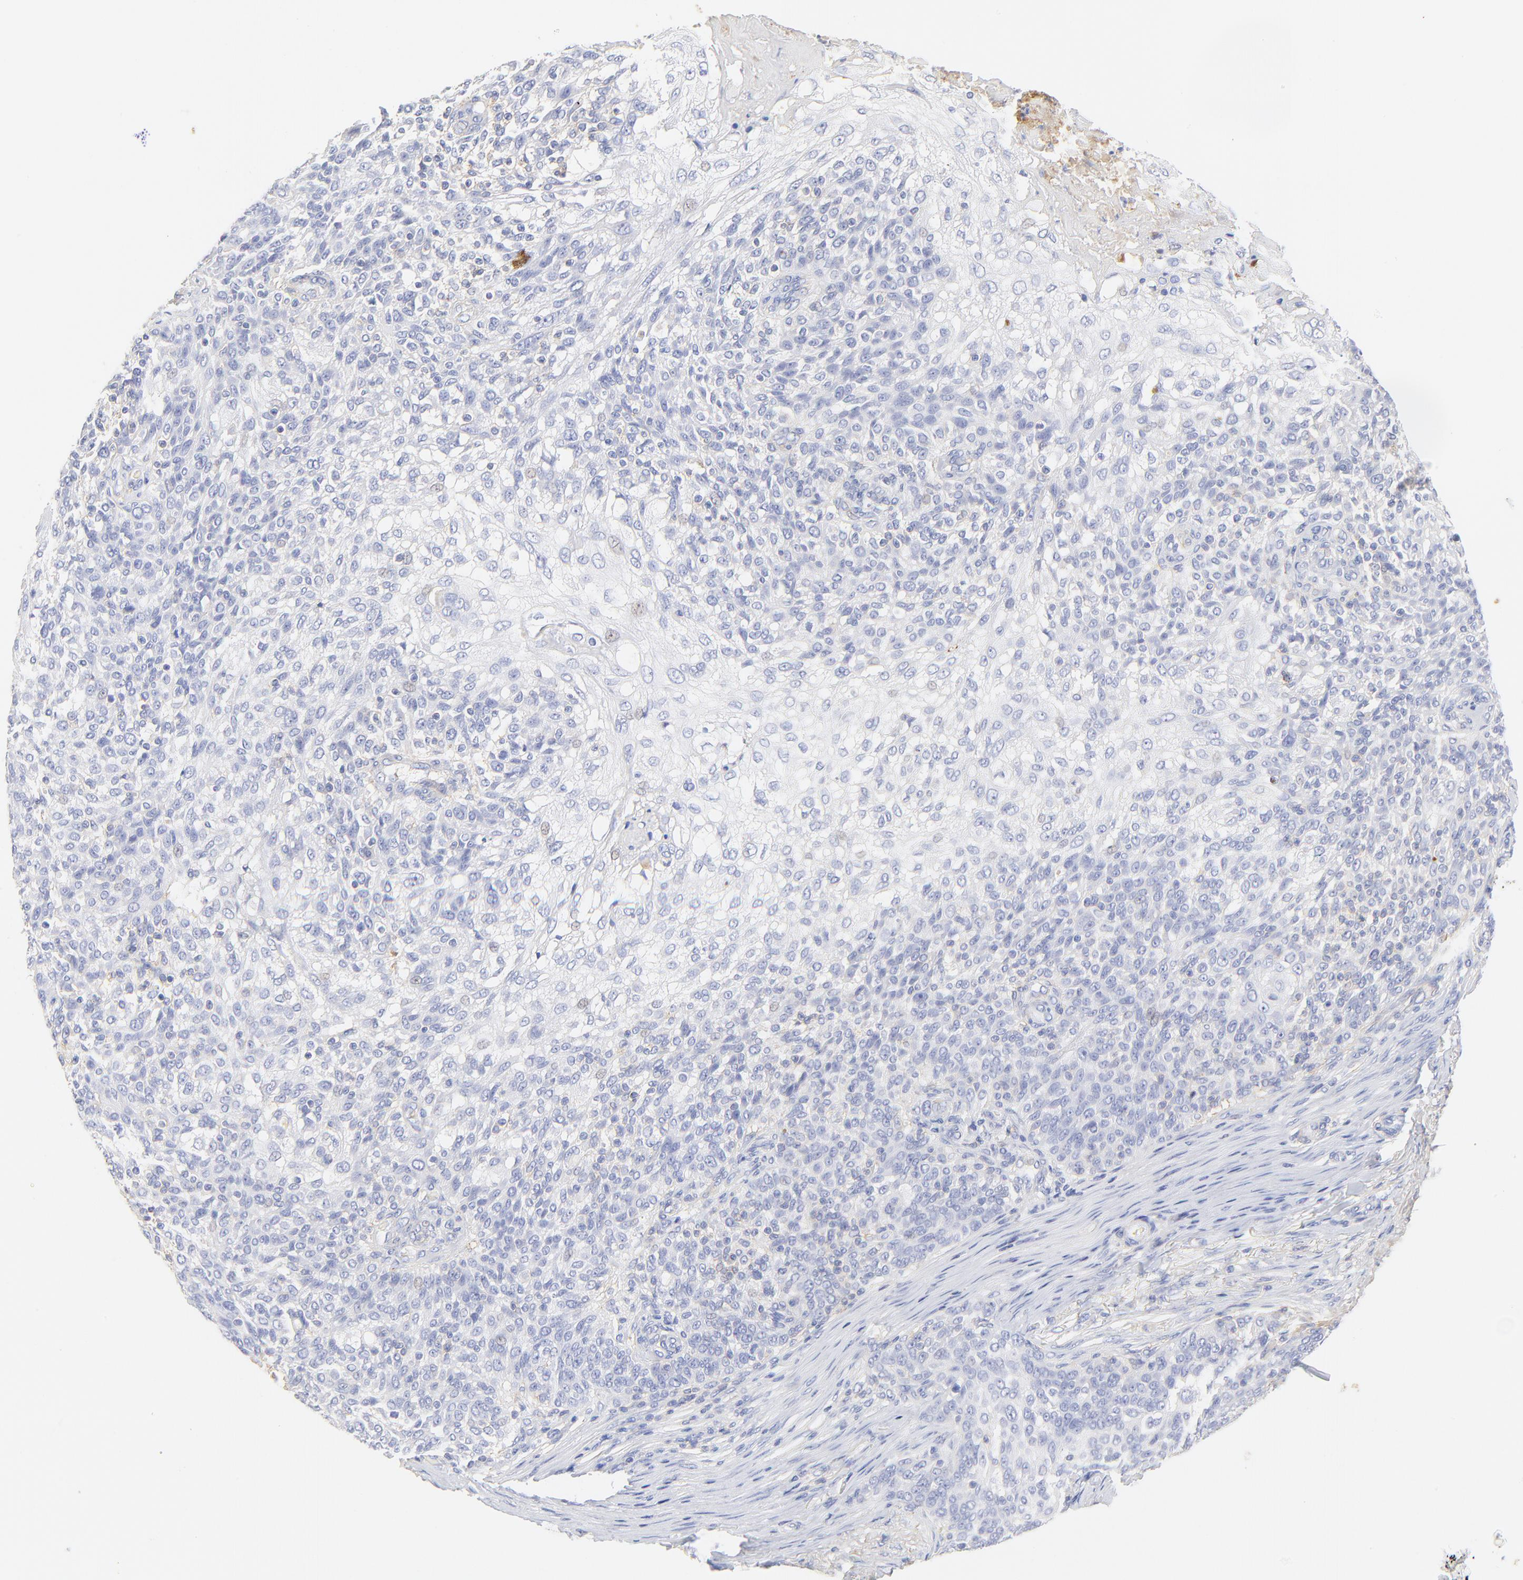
{"staining": {"intensity": "negative", "quantity": "none", "location": "none"}, "tissue": "skin cancer", "cell_type": "Tumor cells", "image_type": "cancer", "snomed": [{"axis": "morphology", "description": "Normal tissue, NOS"}, {"axis": "morphology", "description": "Squamous cell carcinoma, NOS"}, {"axis": "topography", "description": "Skin"}], "caption": "Immunohistochemistry (IHC) histopathology image of human squamous cell carcinoma (skin) stained for a protein (brown), which displays no staining in tumor cells.", "gene": "MDGA2", "patient": {"sex": "female", "age": 83}}